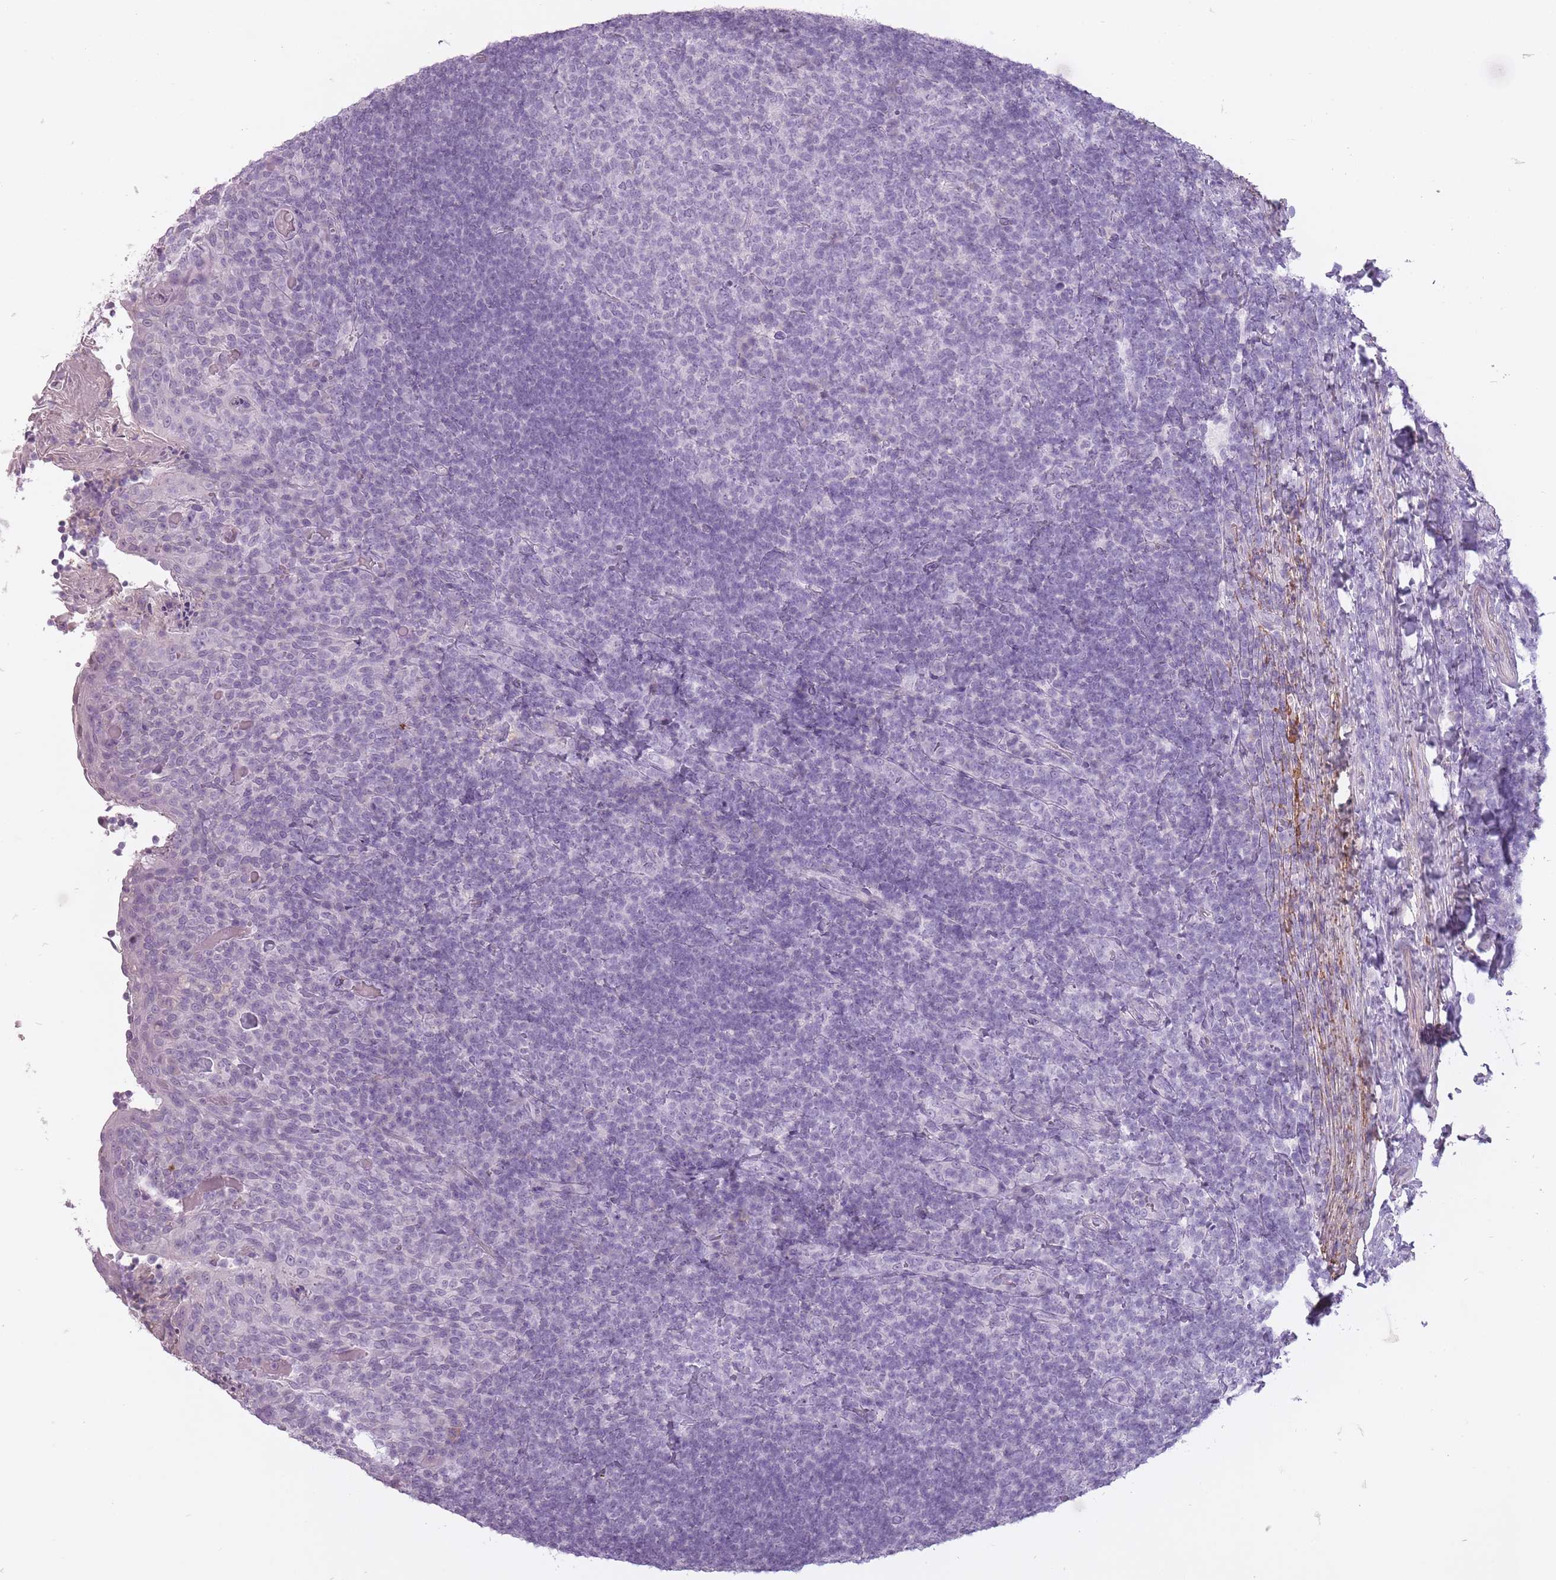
{"staining": {"intensity": "negative", "quantity": "none", "location": "none"}, "tissue": "tonsil", "cell_type": "Germinal center cells", "image_type": "normal", "snomed": [{"axis": "morphology", "description": "Normal tissue, NOS"}, {"axis": "topography", "description": "Tonsil"}], "caption": "The IHC micrograph has no significant positivity in germinal center cells of tonsil. Brightfield microscopy of immunohistochemistry (IHC) stained with DAB (3,3'-diaminobenzidine) (brown) and hematoxylin (blue), captured at high magnification.", "gene": "RFX4", "patient": {"sex": "female", "age": 10}}